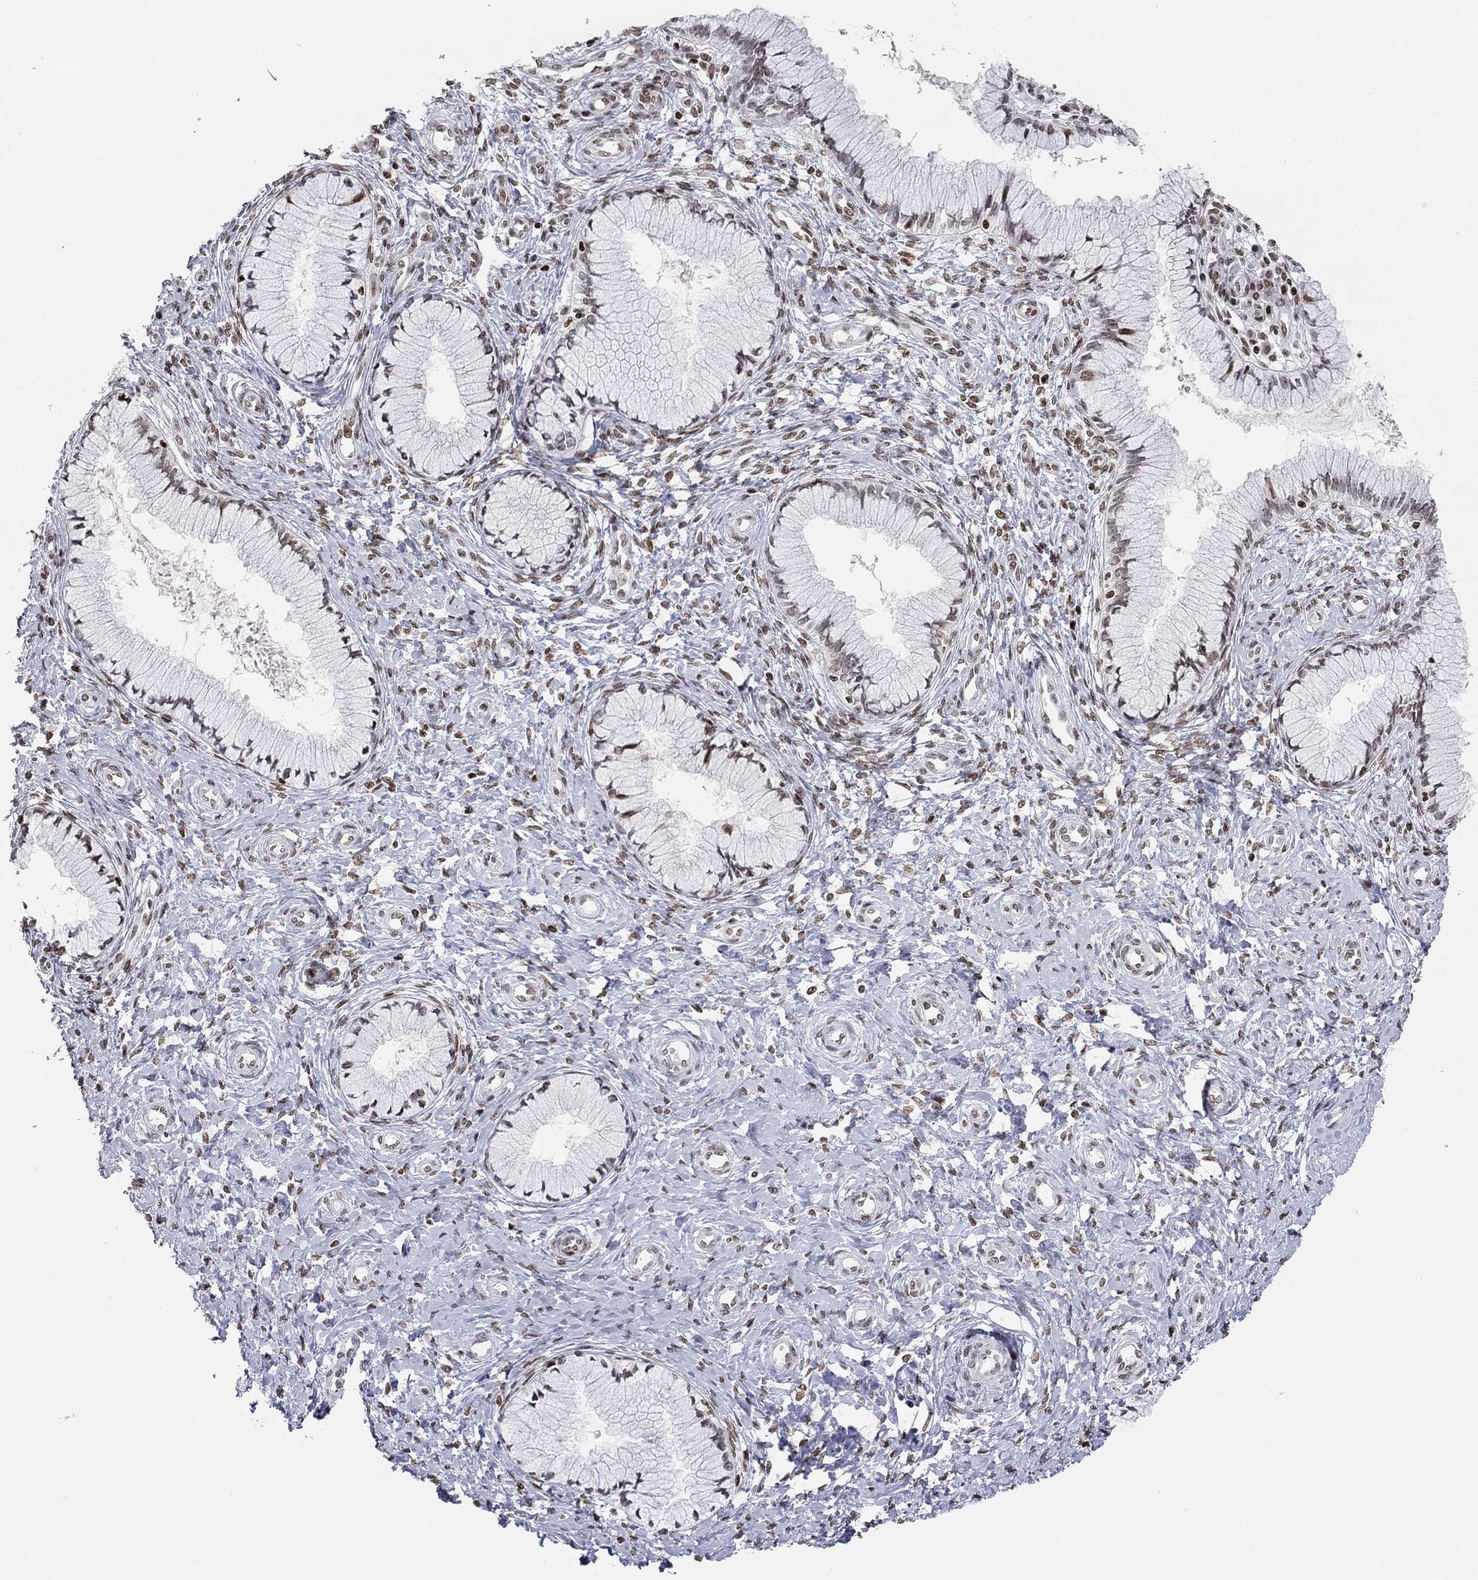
{"staining": {"intensity": "moderate", "quantity": "<25%", "location": "nuclear"}, "tissue": "cervix", "cell_type": "Glandular cells", "image_type": "normal", "snomed": [{"axis": "morphology", "description": "Normal tissue, NOS"}, {"axis": "topography", "description": "Cervix"}], "caption": "This is a micrograph of immunohistochemistry staining of unremarkable cervix, which shows moderate expression in the nuclear of glandular cells.", "gene": "H2AX", "patient": {"sex": "female", "age": 37}}